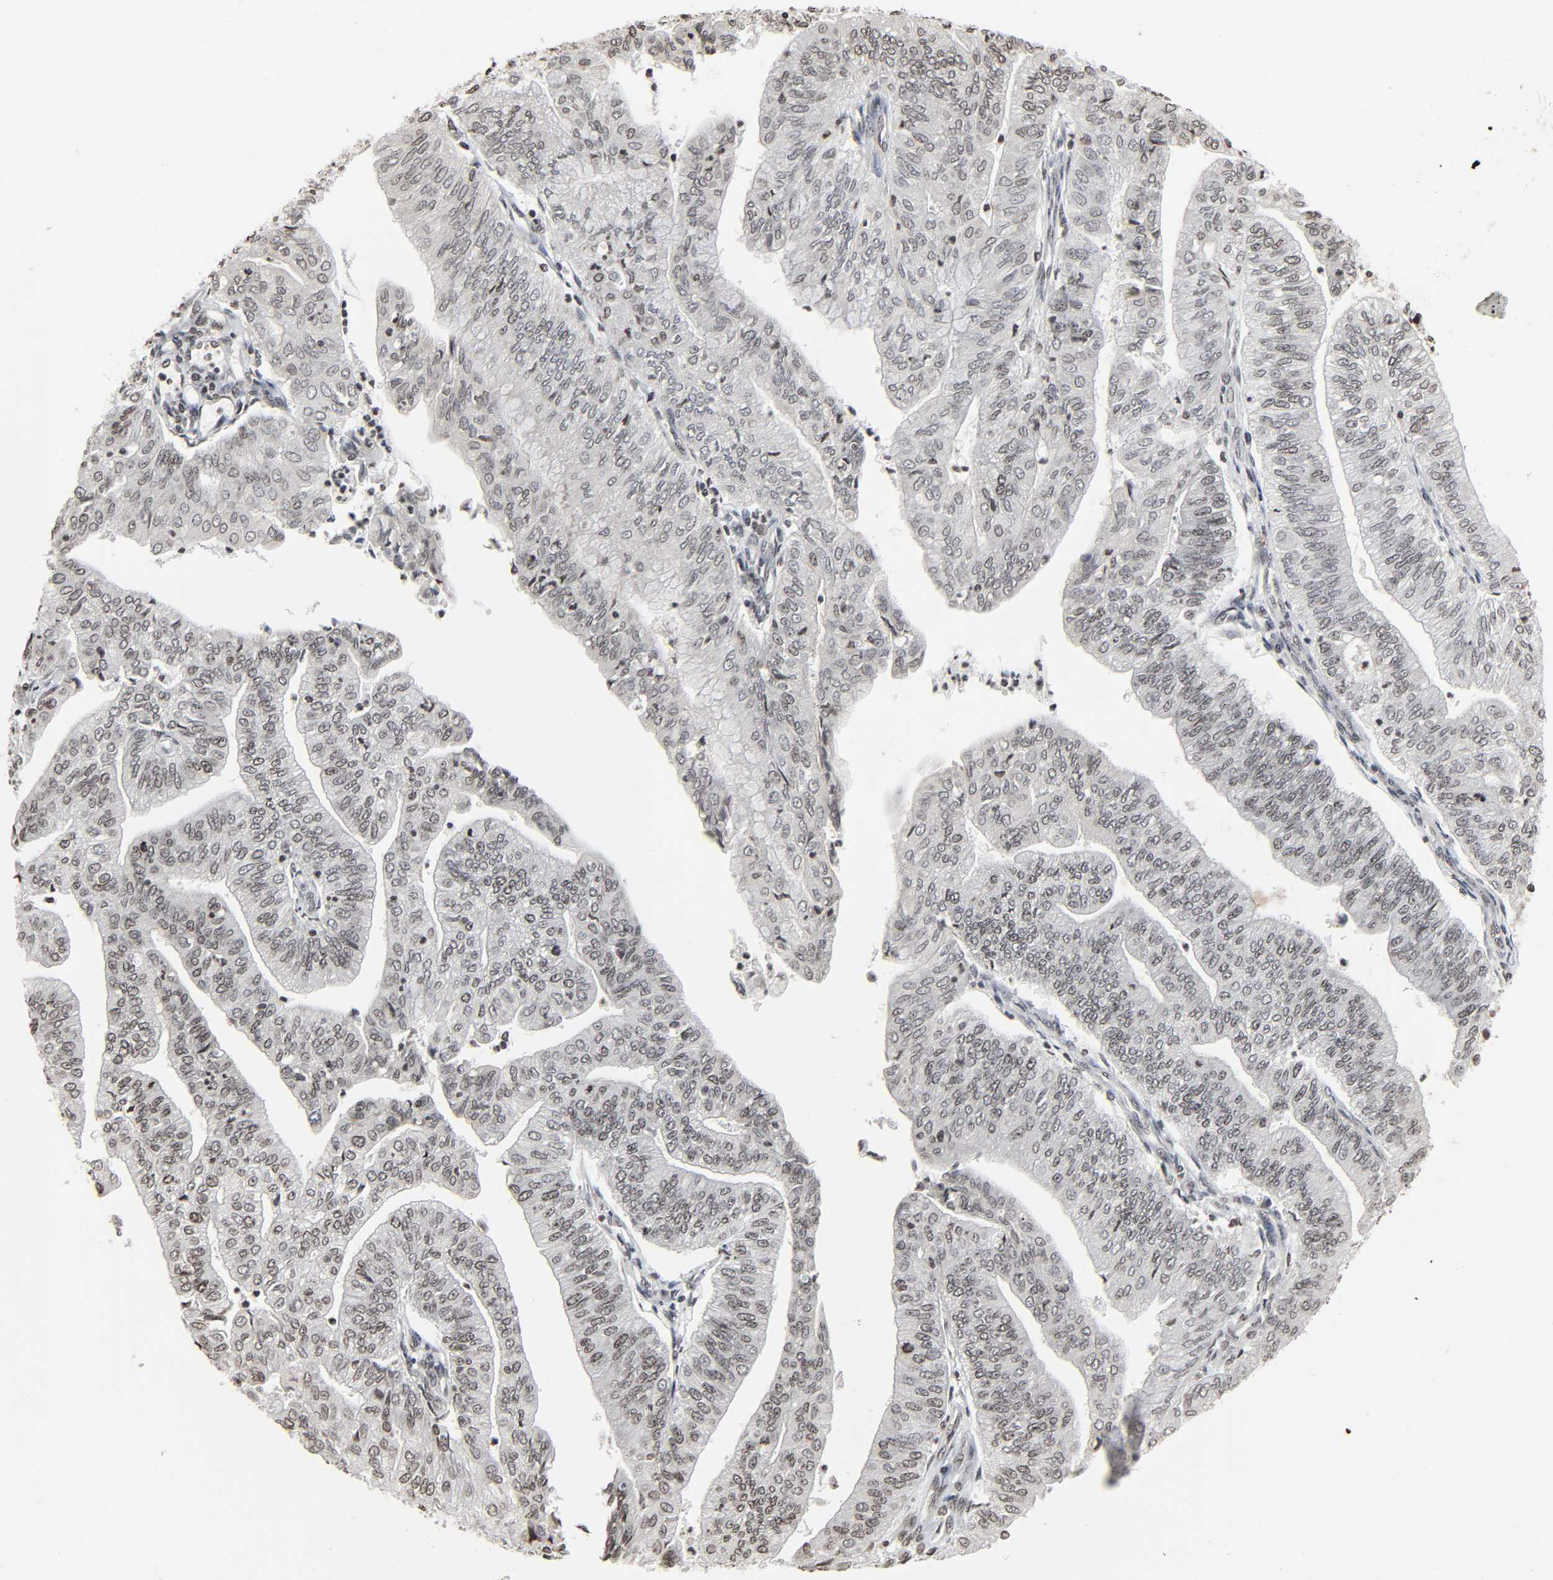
{"staining": {"intensity": "weak", "quantity": ">75%", "location": "nuclear"}, "tissue": "endometrial cancer", "cell_type": "Tumor cells", "image_type": "cancer", "snomed": [{"axis": "morphology", "description": "Adenocarcinoma, NOS"}, {"axis": "topography", "description": "Endometrium"}], "caption": "DAB (3,3'-diaminobenzidine) immunohistochemical staining of human endometrial cancer exhibits weak nuclear protein expression in approximately >75% of tumor cells.", "gene": "ELAVL1", "patient": {"sex": "female", "age": 59}}